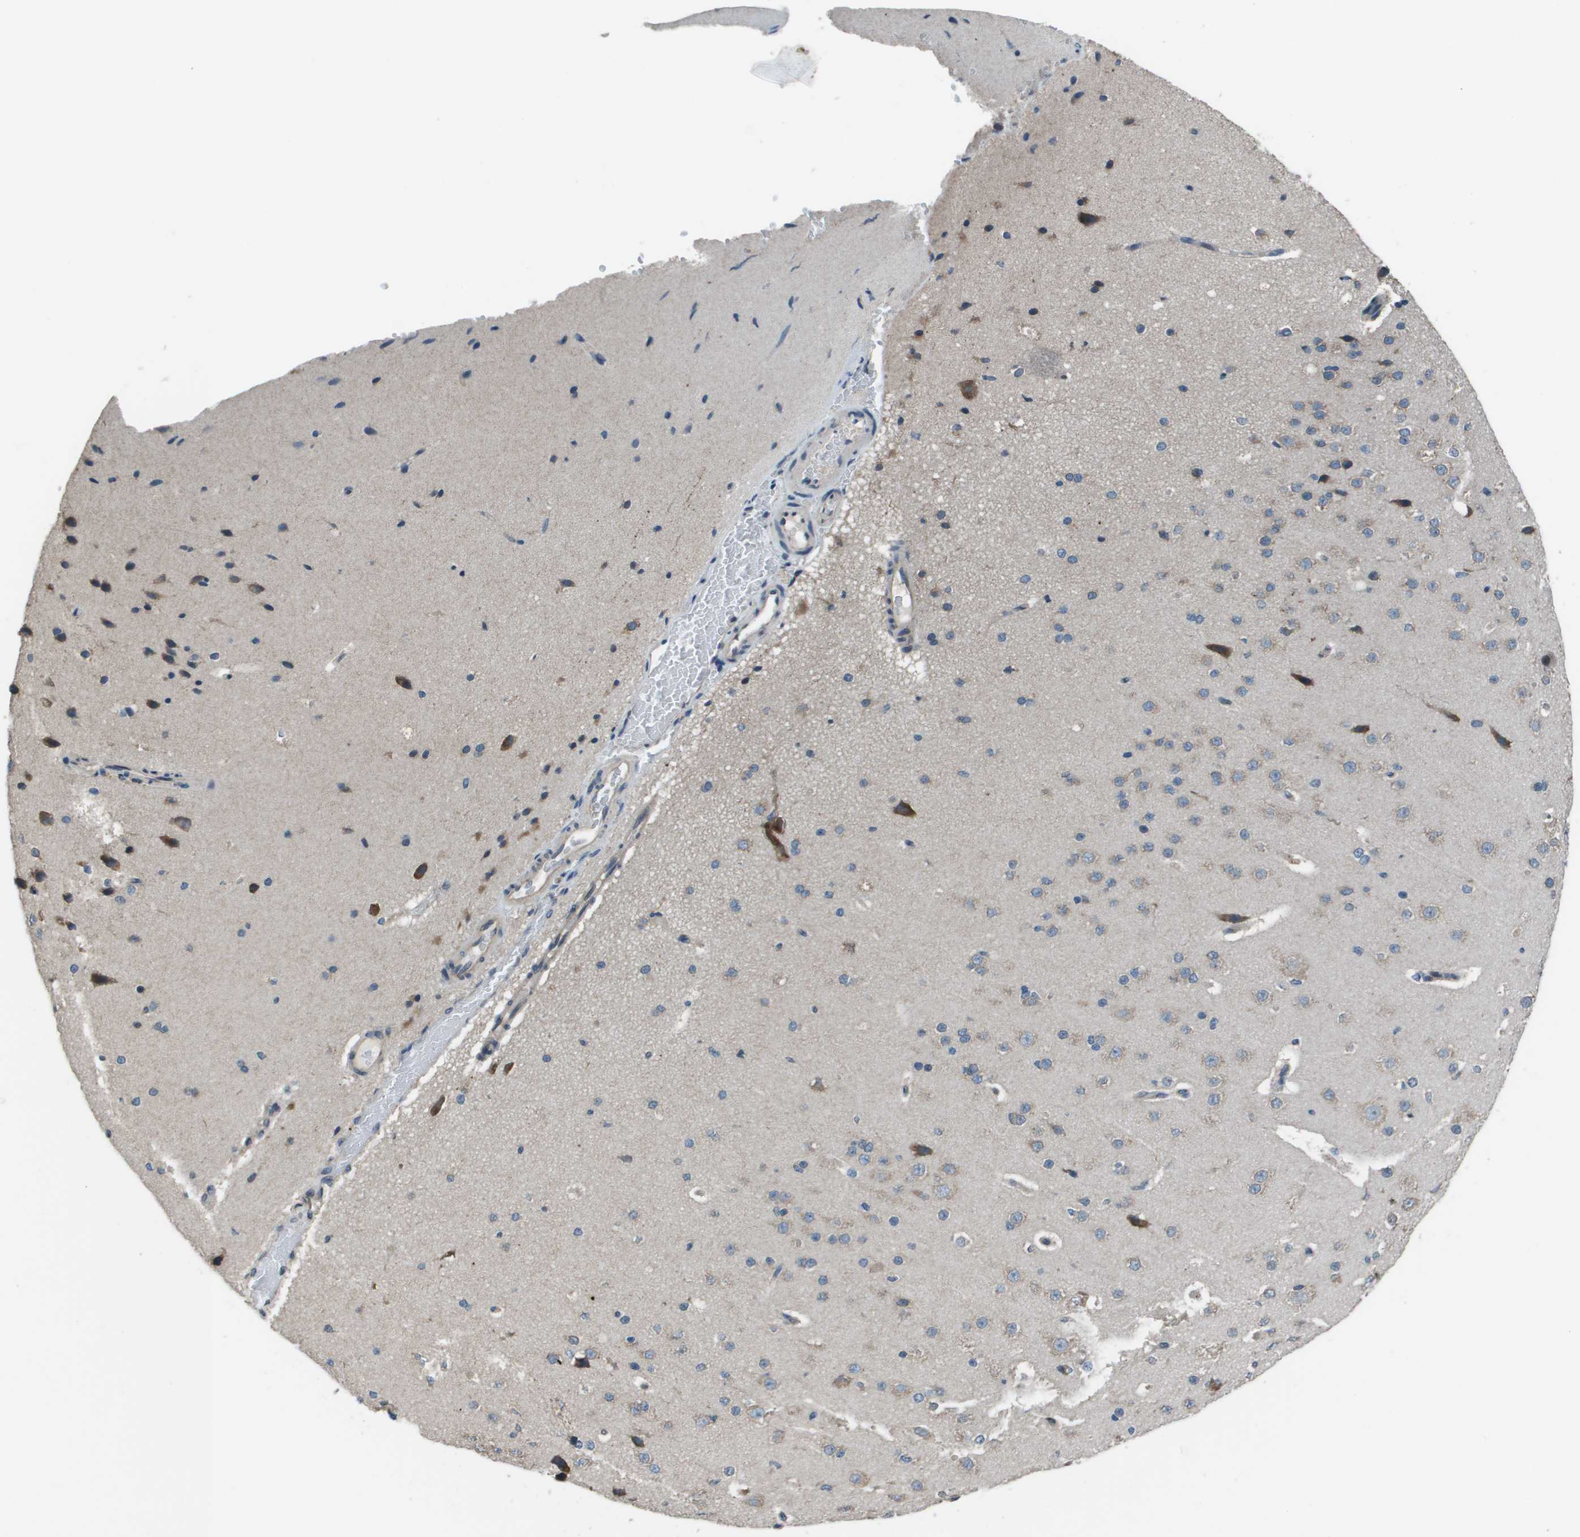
{"staining": {"intensity": "negative", "quantity": "none", "location": "none"}, "tissue": "cerebral cortex", "cell_type": "Endothelial cells", "image_type": "normal", "snomed": [{"axis": "morphology", "description": "Normal tissue, NOS"}, {"axis": "morphology", "description": "Developmental malformation"}, {"axis": "topography", "description": "Cerebral cortex"}], "caption": "The image displays no staining of endothelial cells in normal cerebral cortex. Nuclei are stained in blue.", "gene": "GOSR2", "patient": {"sex": "female", "age": 30}}